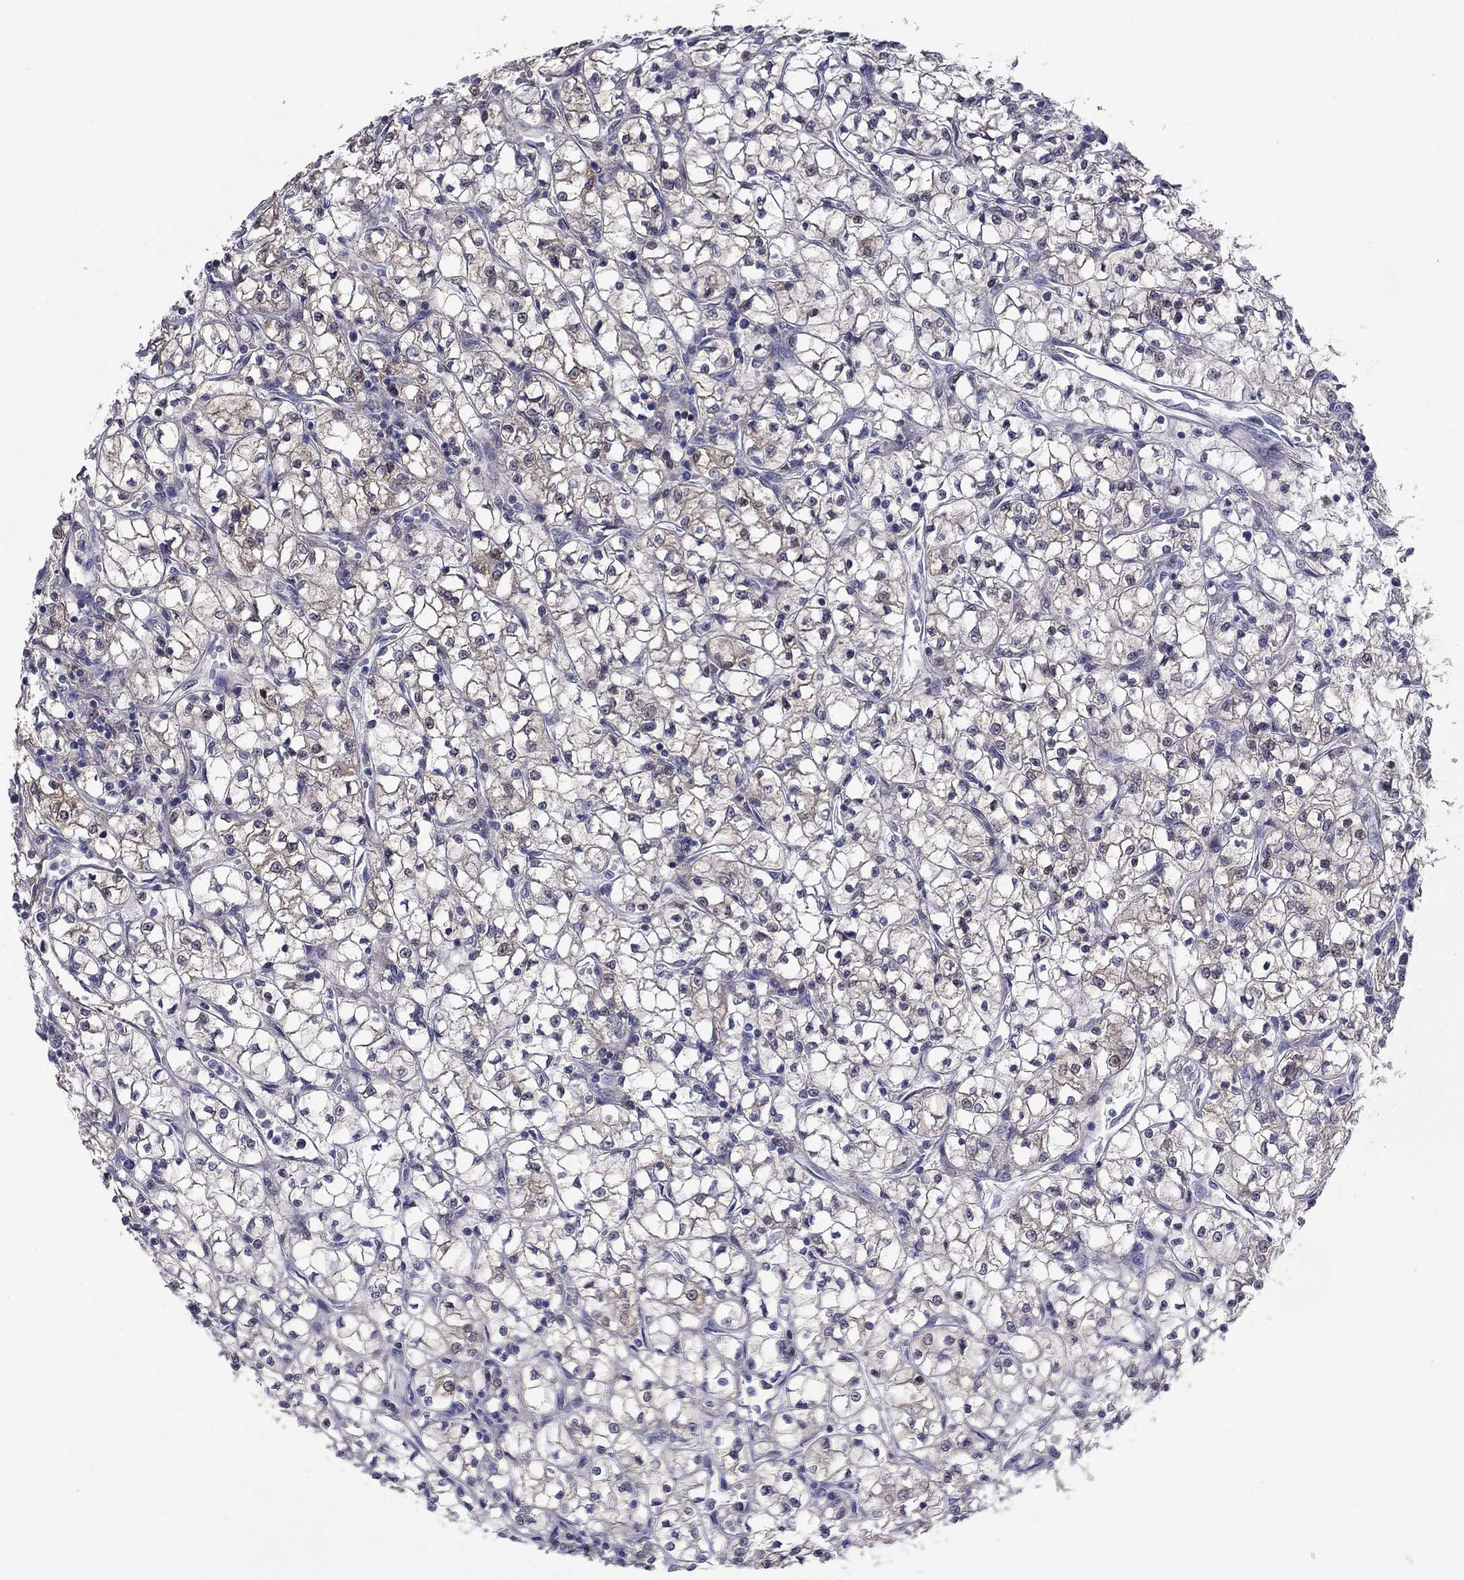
{"staining": {"intensity": "negative", "quantity": "none", "location": "none"}, "tissue": "renal cancer", "cell_type": "Tumor cells", "image_type": "cancer", "snomed": [{"axis": "morphology", "description": "Adenocarcinoma, NOS"}, {"axis": "topography", "description": "Kidney"}], "caption": "This is a histopathology image of immunohistochemistry (IHC) staining of renal adenocarcinoma, which shows no positivity in tumor cells.", "gene": "GRHPR", "patient": {"sex": "female", "age": 64}}